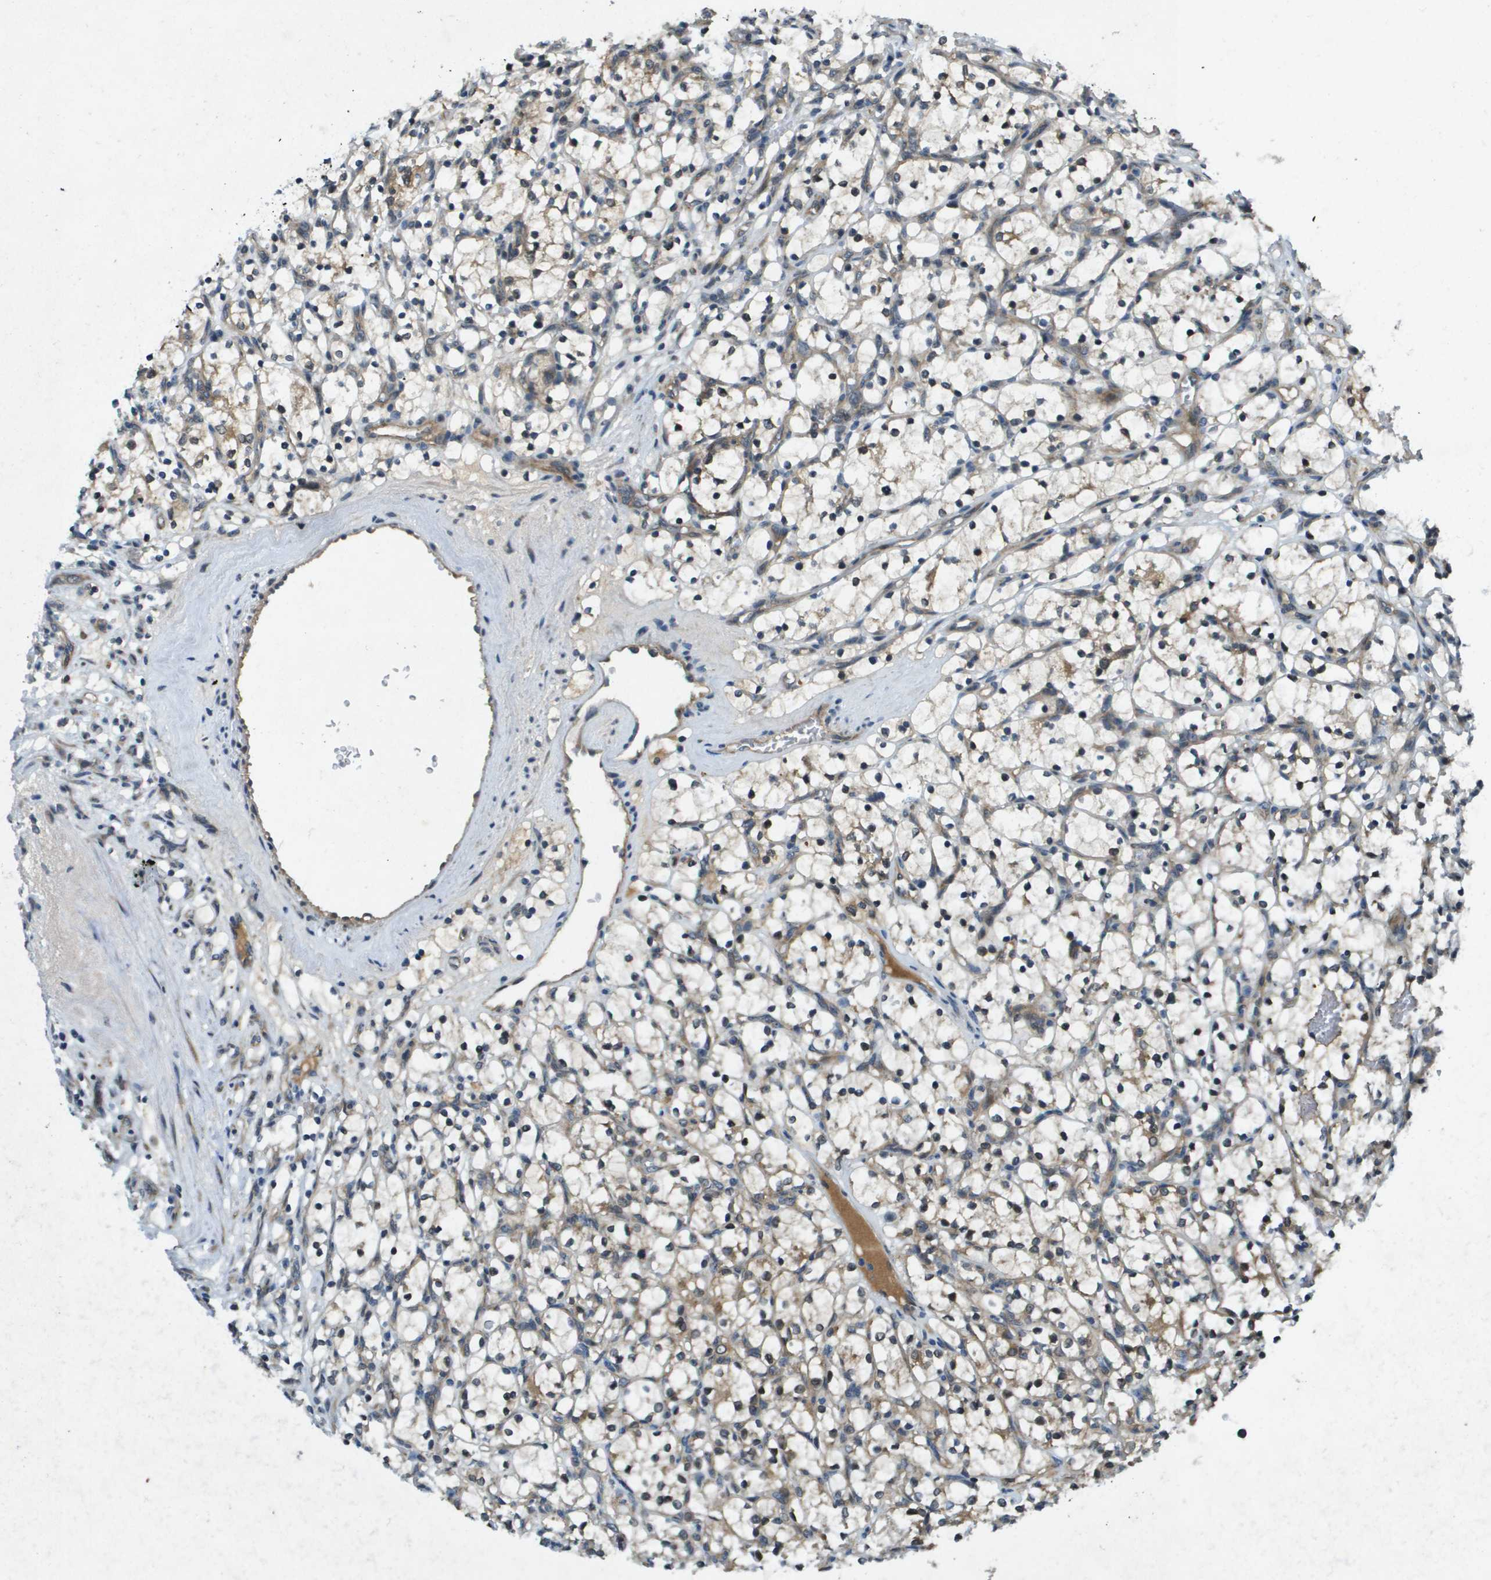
{"staining": {"intensity": "weak", "quantity": "<25%", "location": "cytoplasmic/membranous"}, "tissue": "renal cancer", "cell_type": "Tumor cells", "image_type": "cancer", "snomed": [{"axis": "morphology", "description": "Adenocarcinoma, NOS"}, {"axis": "topography", "description": "Kidney"}], "caption": "Human adenocarcinoma (renal) stained for a protein using immunohistochemistry reveals no positivity in tumor cells.", "gene": "PGAP3", "patient": {"sex": "female", "age": 69}}